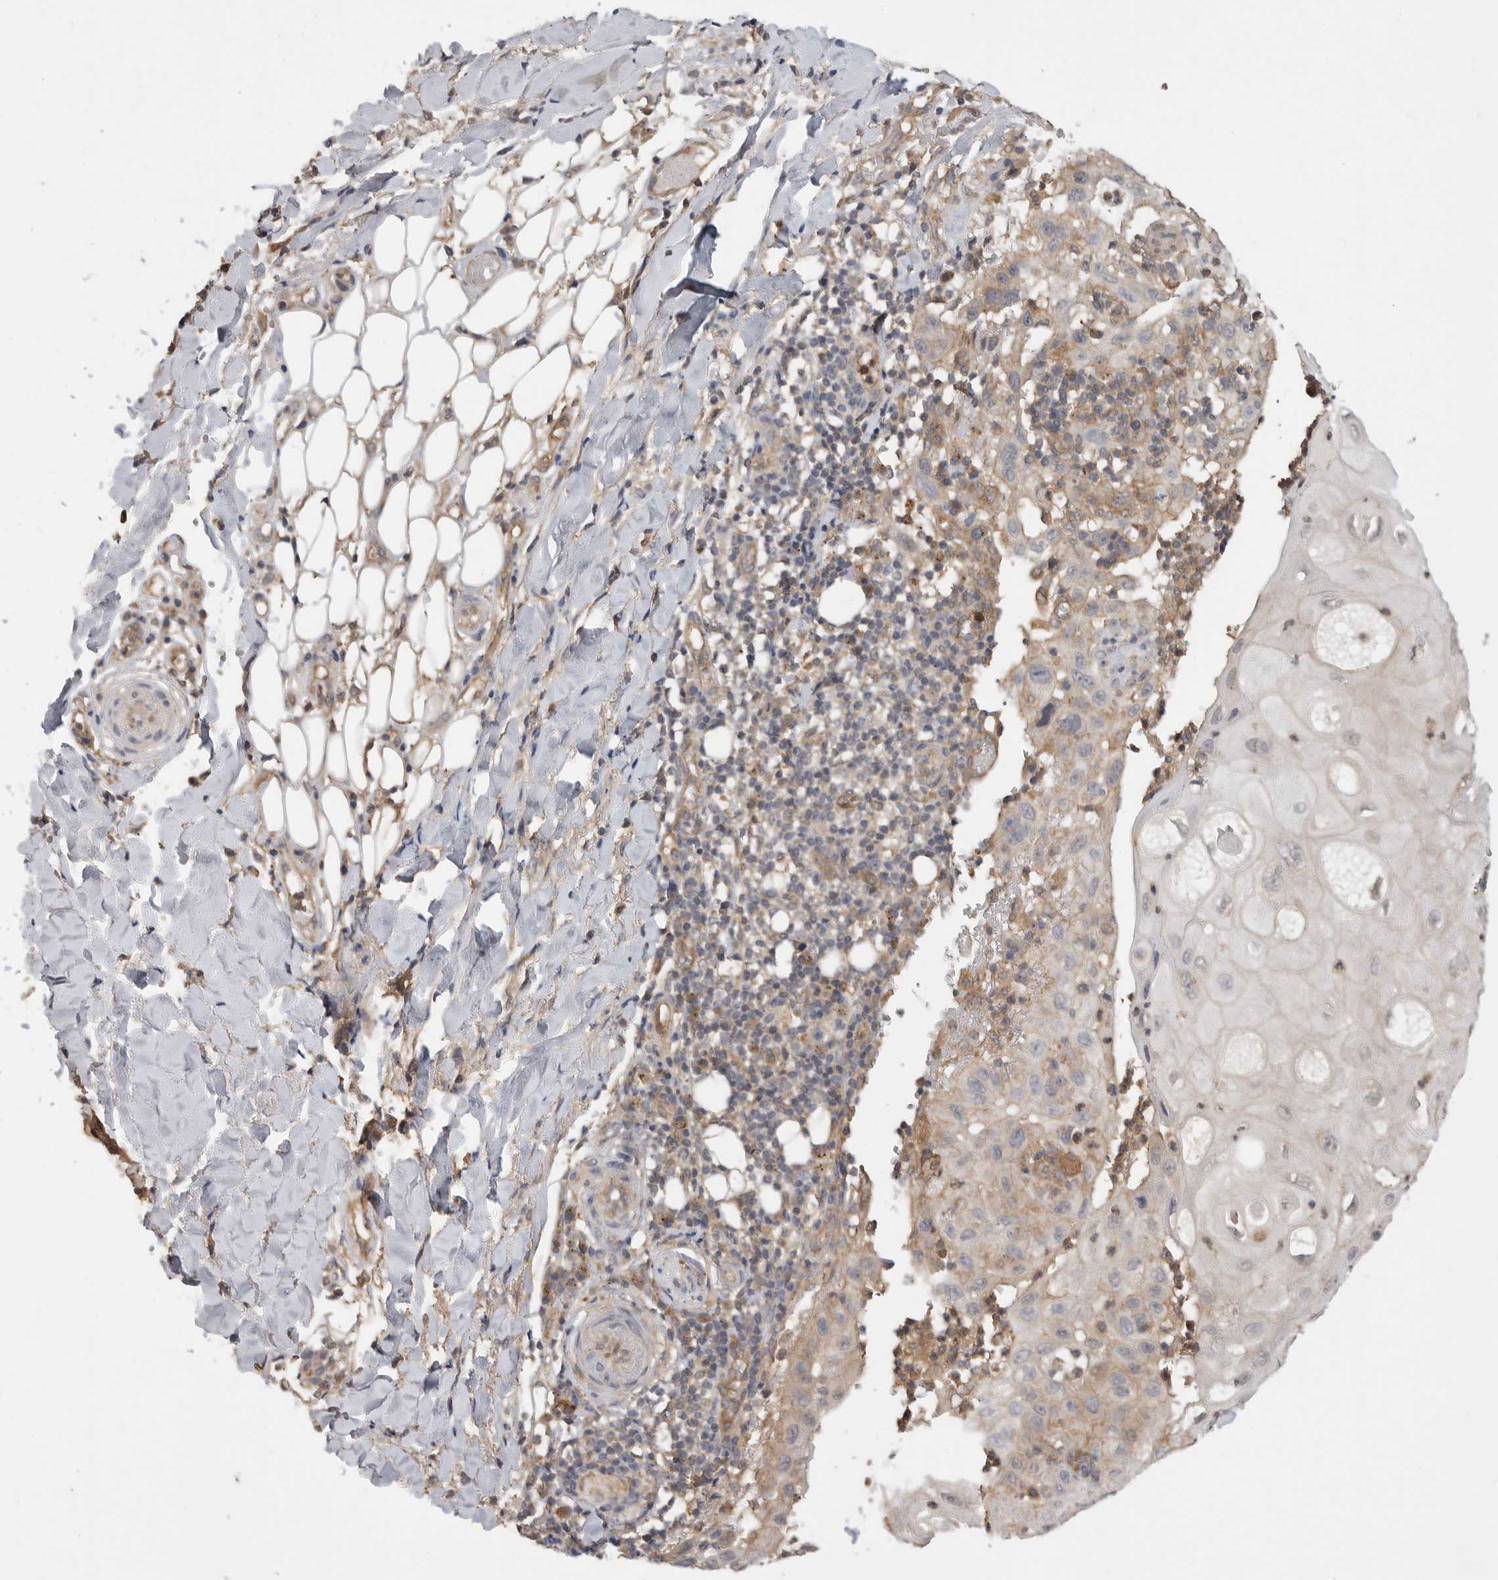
{"staining": {"intensity": "moderate", "quantity": "<25%", "location": "cytoplasmic/membranous"}, "tissue": "skin cancer", "cell_type": "Tumor cells", "image_type": "cancer", "snomed": [{"axis": "morphology", "description": "Normal tissue, NOS"}, {"axis": "morphology", "description": "Squamous cell carcinoma, NOS"}, {"axis": "topography", "description": "Skin"}], "caption": "A brown stain labels moderate cytoplasmic/membranous positivity of a protein in human skin squamous cell carcinoma tumor cells.", "gene": "ZNF232", "patient": {"sex": "female", "age": 96}}